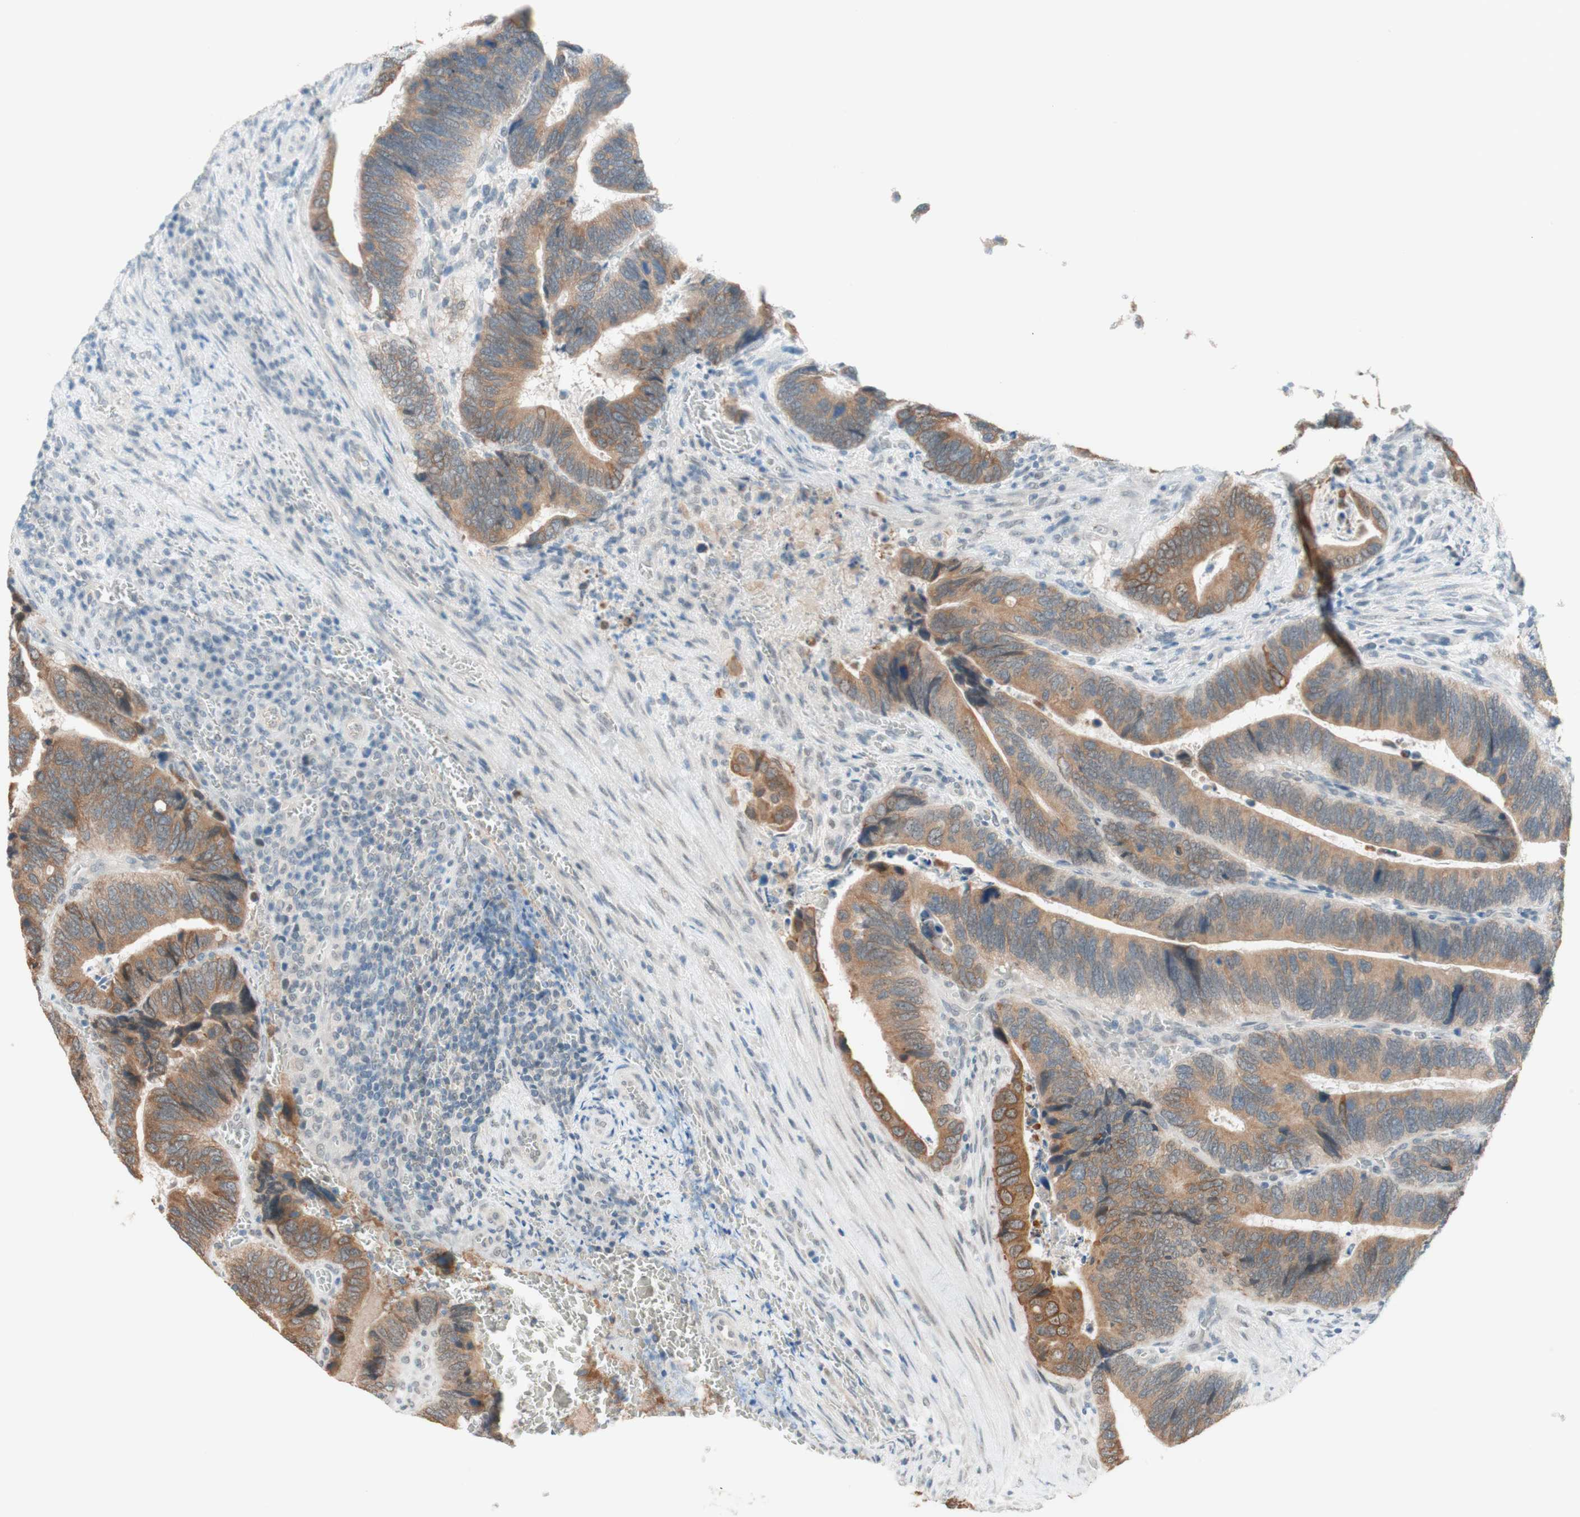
{"staining": {"intensity": "weak", "quantity": ">75%", "location": "cytoplasmic/membranous"}, "tissue": "colorectal cancer", "cell_type": "Tumor cells", "image_type": "cancer", "snomed": [{"axis": "morphology", "description": "Adenocarcinoma, NOS"}, {"axis": "topography", "description": "Colon"}], "caption": "Immunohistochemical staining of adenocarcinoma (colorectal) displays low levels of weak cytoplasmic/membranous protein staining in approximately >75% of tumor cells. (brown staining indicates protein expression, while blue staining denotes nuclei).", "gene": "JPH1", "patient": {"sex": "male", "age": 72}}